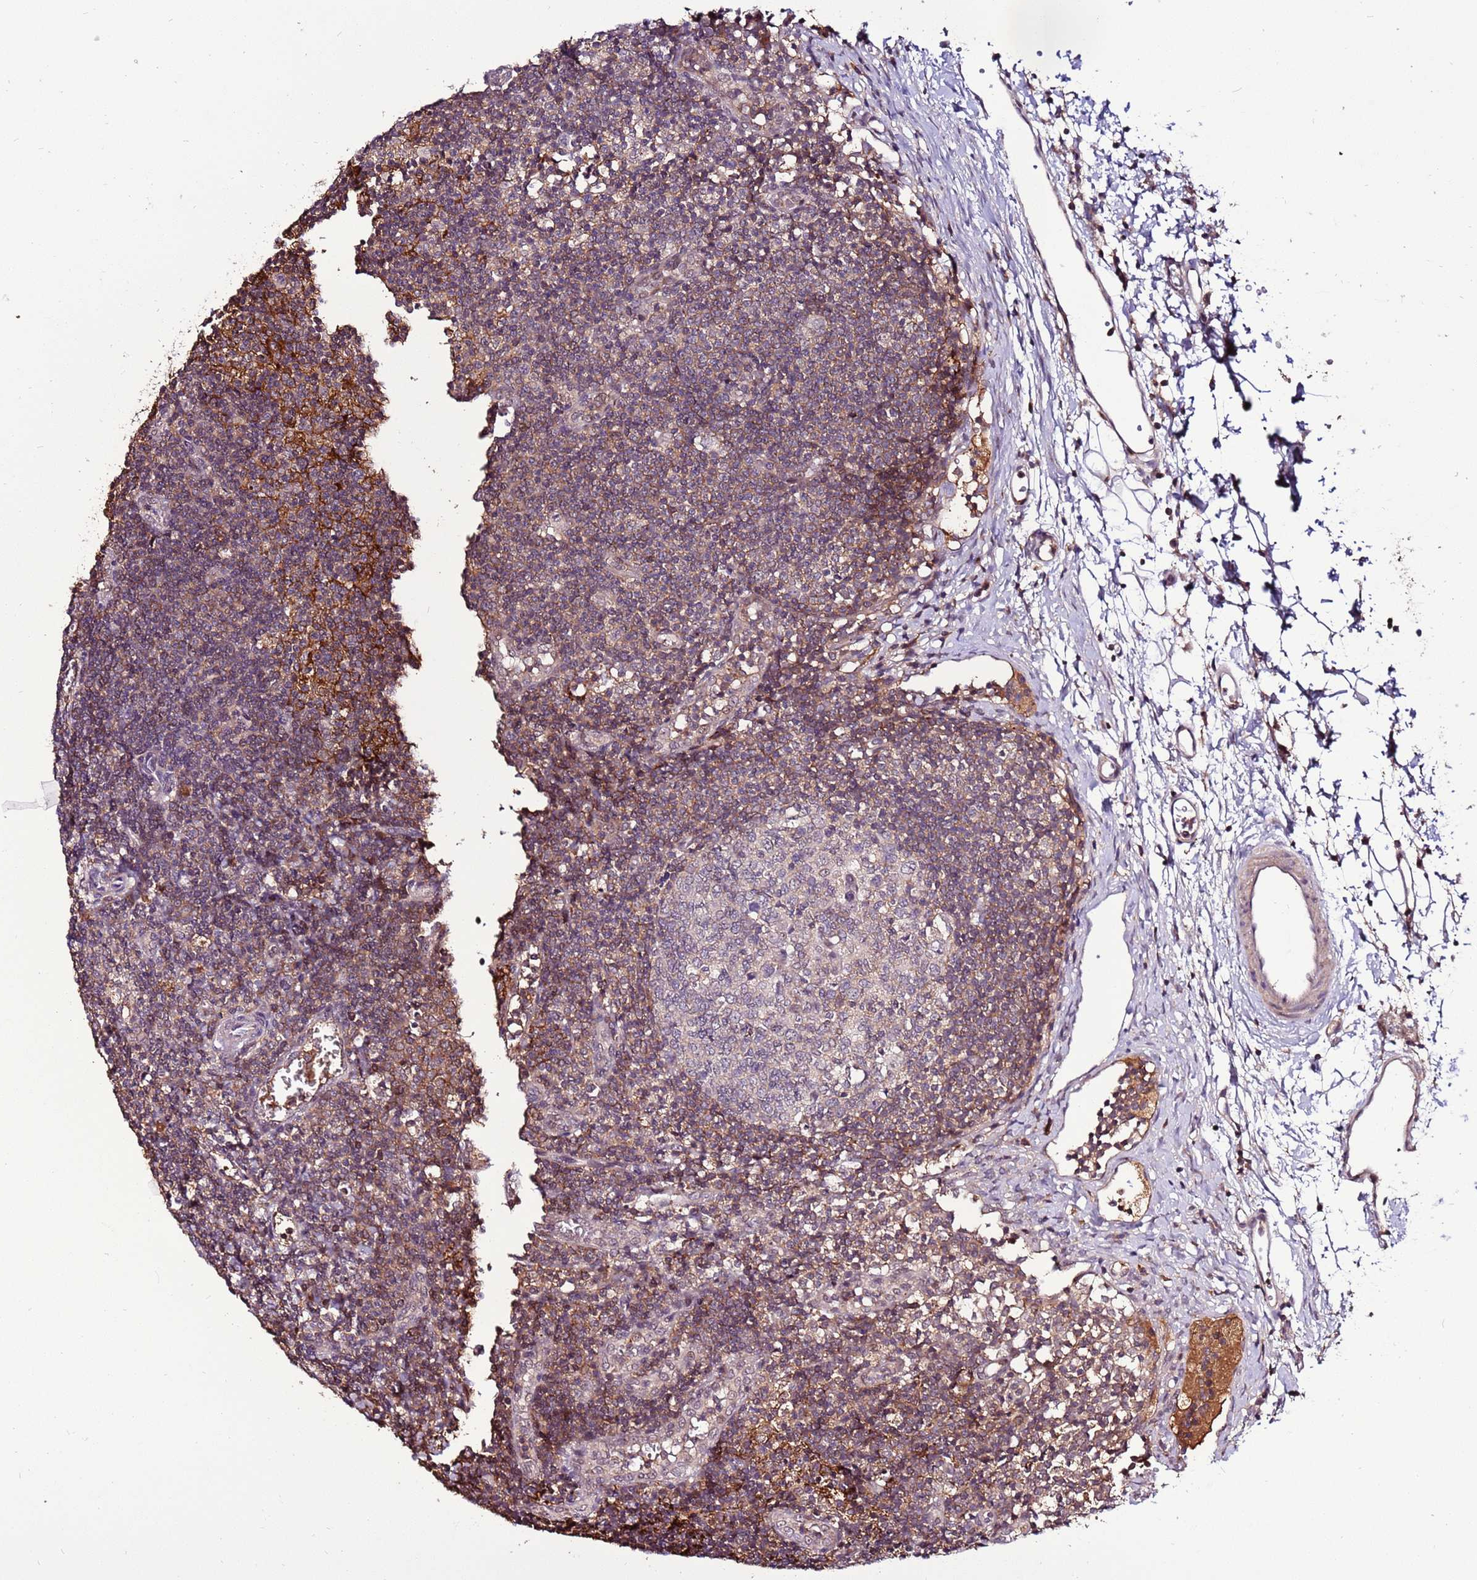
{"staining": {"intensity": "strong", "quantity": "<25%", "location": "cytoplasmic/membranous"}, "tissue": "lymph node", "cell_type": "Germinal center cells", "image_type": "normal", "snomed": [{"axis": "morphology", "description": "Normal tissue, NOS"}, {"axis": "topography", "description": "Lymph node"}], "caption": "An image showing strong cytoplasmic/membranous positivity in about <25% of germinal center cells in benign lymph node, as visualized by brown immunohistochemical staining.", "gene": "ZNF624", "patient": {"sex": "female", "age": 37}}